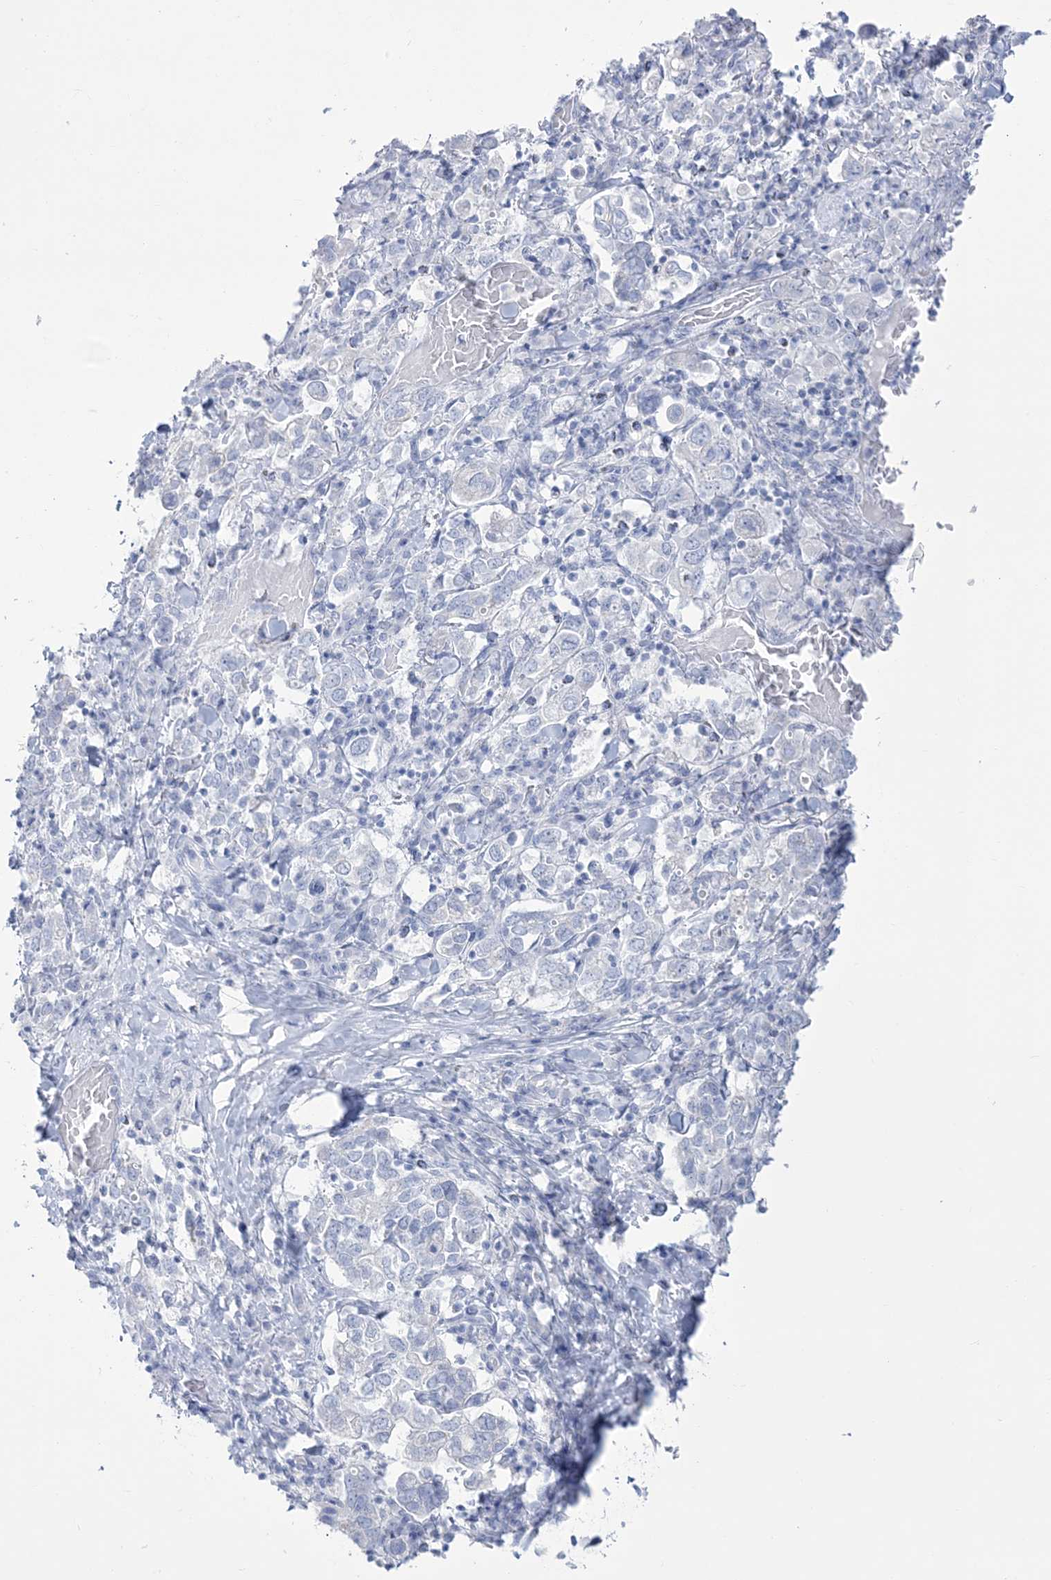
{"staining": {"intensity": "negative", "quantity": "none", "location": "none"}, "tissue": "stomach cancer", "cell_type": "Tumor cells", "image_type": "cancer", "snomed": [{"axis": "morphology", "description": "Adenocarcinoma, NOS"}, {"axis": "topography", "description": "Stomach, upper"}], "caption": "IHC photomicrograph of neoplastic tissue: human adenocarcinoma (stomach) stained with DAB displays no significant protein expression in tumor cells. (Brightfield microscopy of DAB immunohistochemistry (IHC) at high magnification).", "gene": "RBP2", "patient": {"sex": "male", "age": 62}}